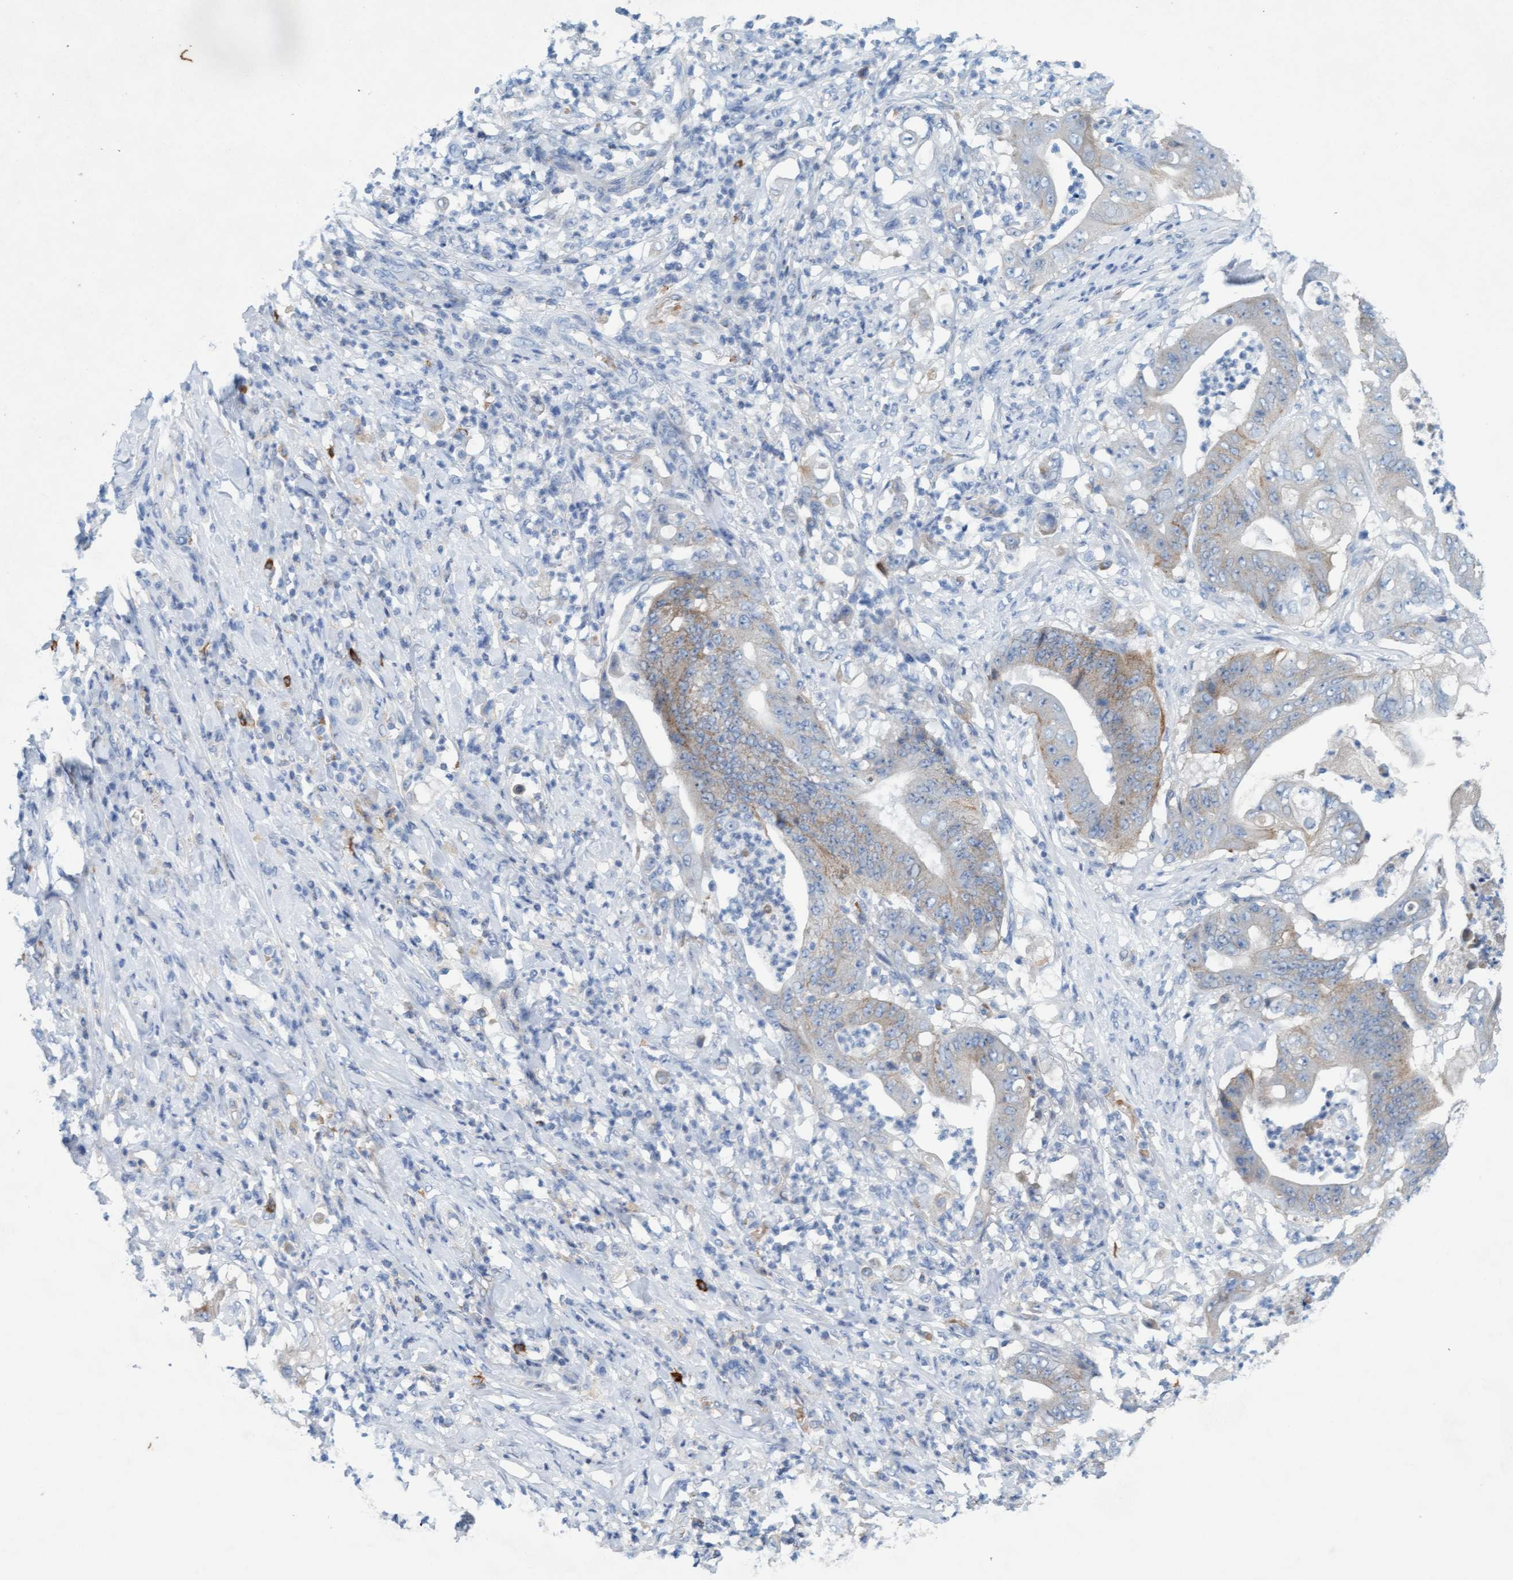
{"staining": {"intensity": "weak", "quantity": "25%-75%", "location": "cytoplasmic/membranous"}, "tissue": "stomach cancer", "cell_type": "Tumor cells", "image_type": "cancer", "snomed": [{"axis": "morphology", "description": "Adenocarcinoma, NOS"}, {"axis": "topography", "description": "Stomach"}], "caption": "About 25%-75% of tumor cells in human stomach cancer show weak cytoplasmic/membranous protein staining as visualized by brown immunohistochemical staining.", "gene": "SIGIRR", "patient": {"sex": "female", "age": 73}}